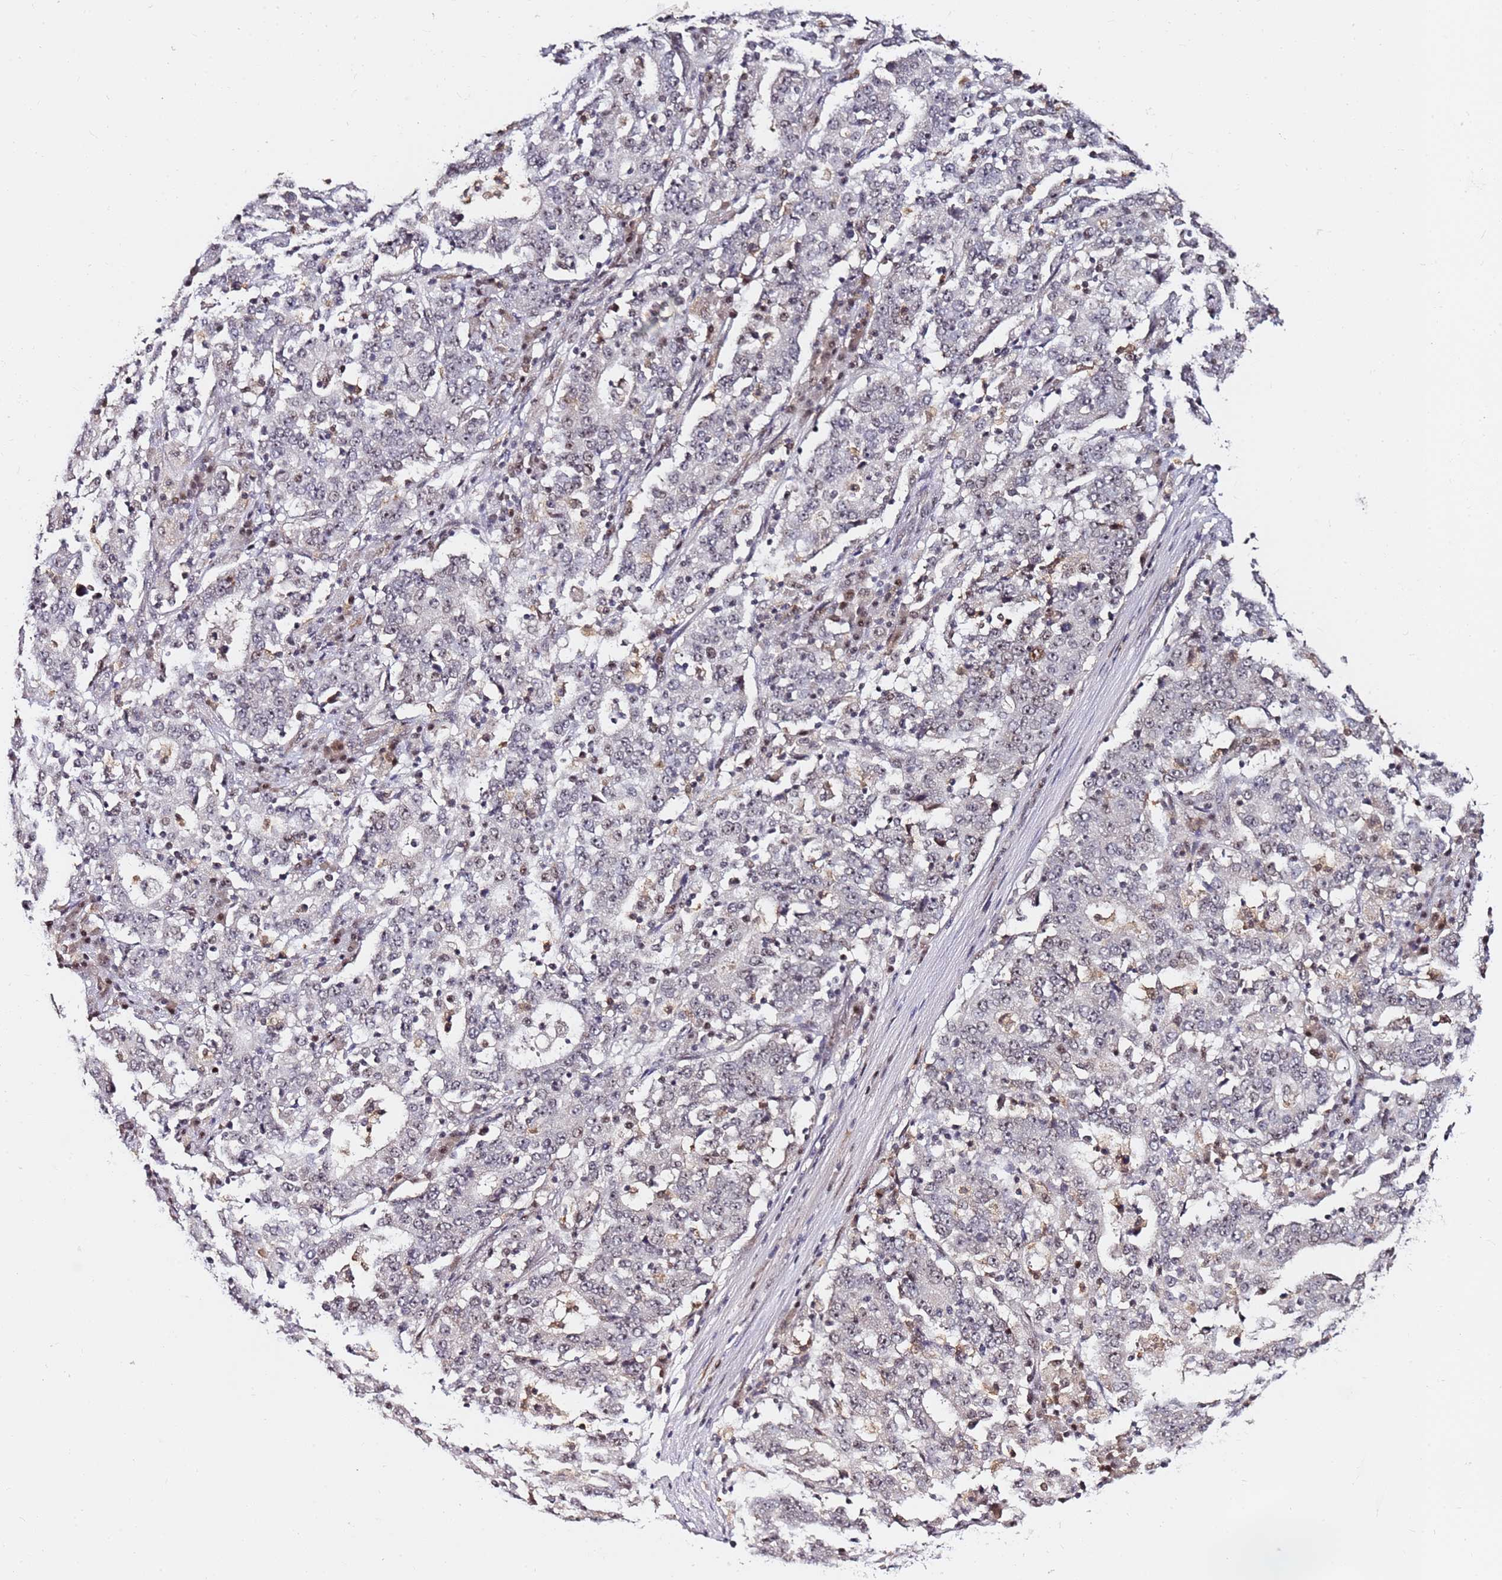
{"staining": {"intensity": "weak", "quantity": "<25%", "location": "nuclear"}, "tissue": "stomach cancer", "cell_type": "Tumor cells", "image_type": "cancer", "snomed": [{"axis": "morphology", "description": "Adenocarcinoma, NOS"}, {"axis": "topography", "description": "Stomach"}], "caption": "Immunohistochemical staining of stomach adenocarcinoma displays no significant positivity in tumor cells.", "gene": "FCF1", "patient": {"sex": "male", "age": 59}}